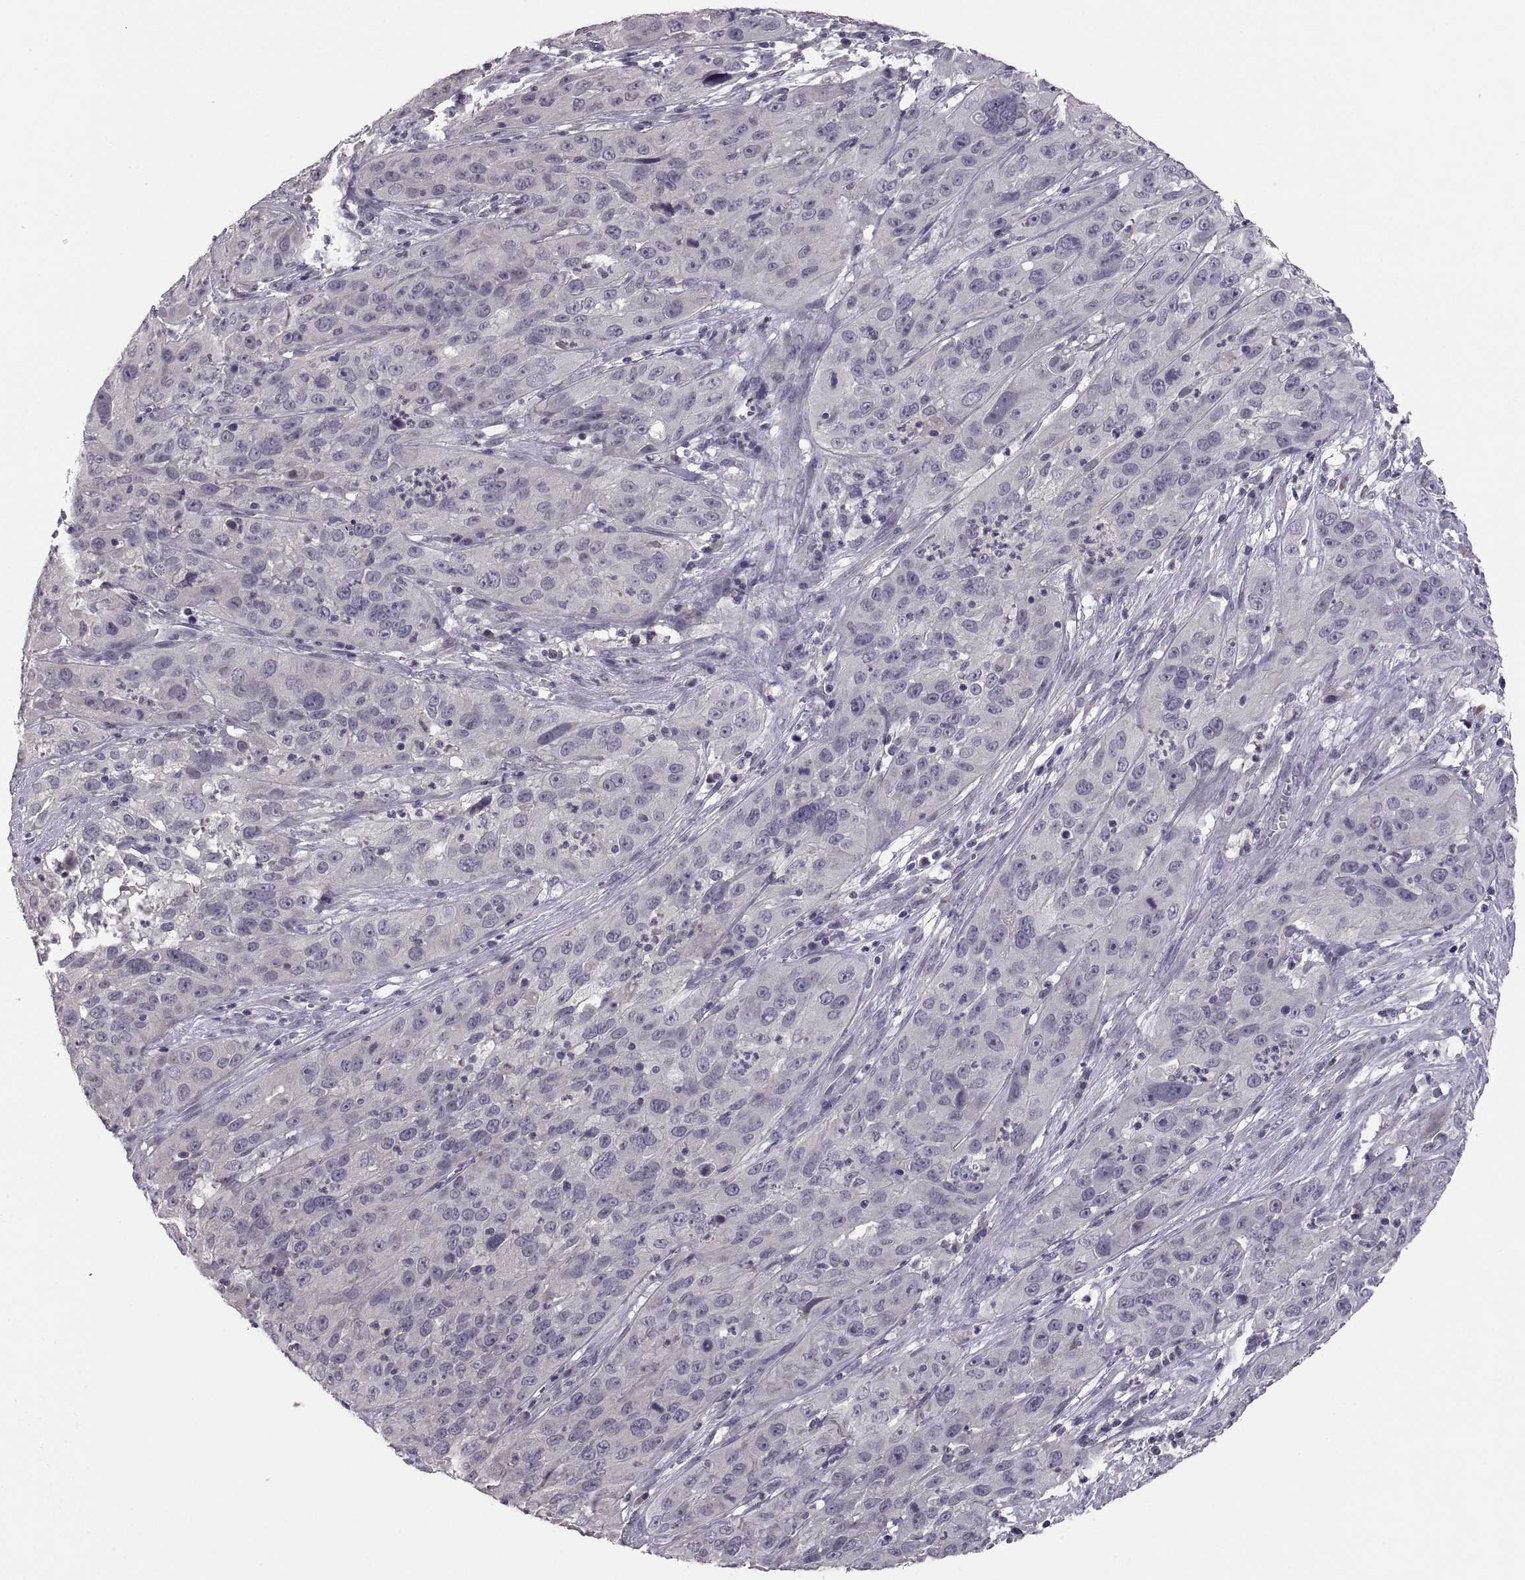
{"staining": {"intensity": "negative", "quantity": "none", "location": "none"}, "tissue": "cervical cancer", "cell_type": "Tumor cells", "image_type": "cancer", "snomed": [{"axis": "morphology", "description": "Squamous cell carcinoma, NOS"}, {"axis": "topography", "description": "Cervix"}], "caption": "Protein analysis of squamous cell carcinoma (cervical) displays no significant expression in tumor cells. (DAB (3,3'-diaminobenzidine) IHC with hematoxylin counter stain).", "gene": "PAX2", "patient": {"sex": "female", "age": 32}}